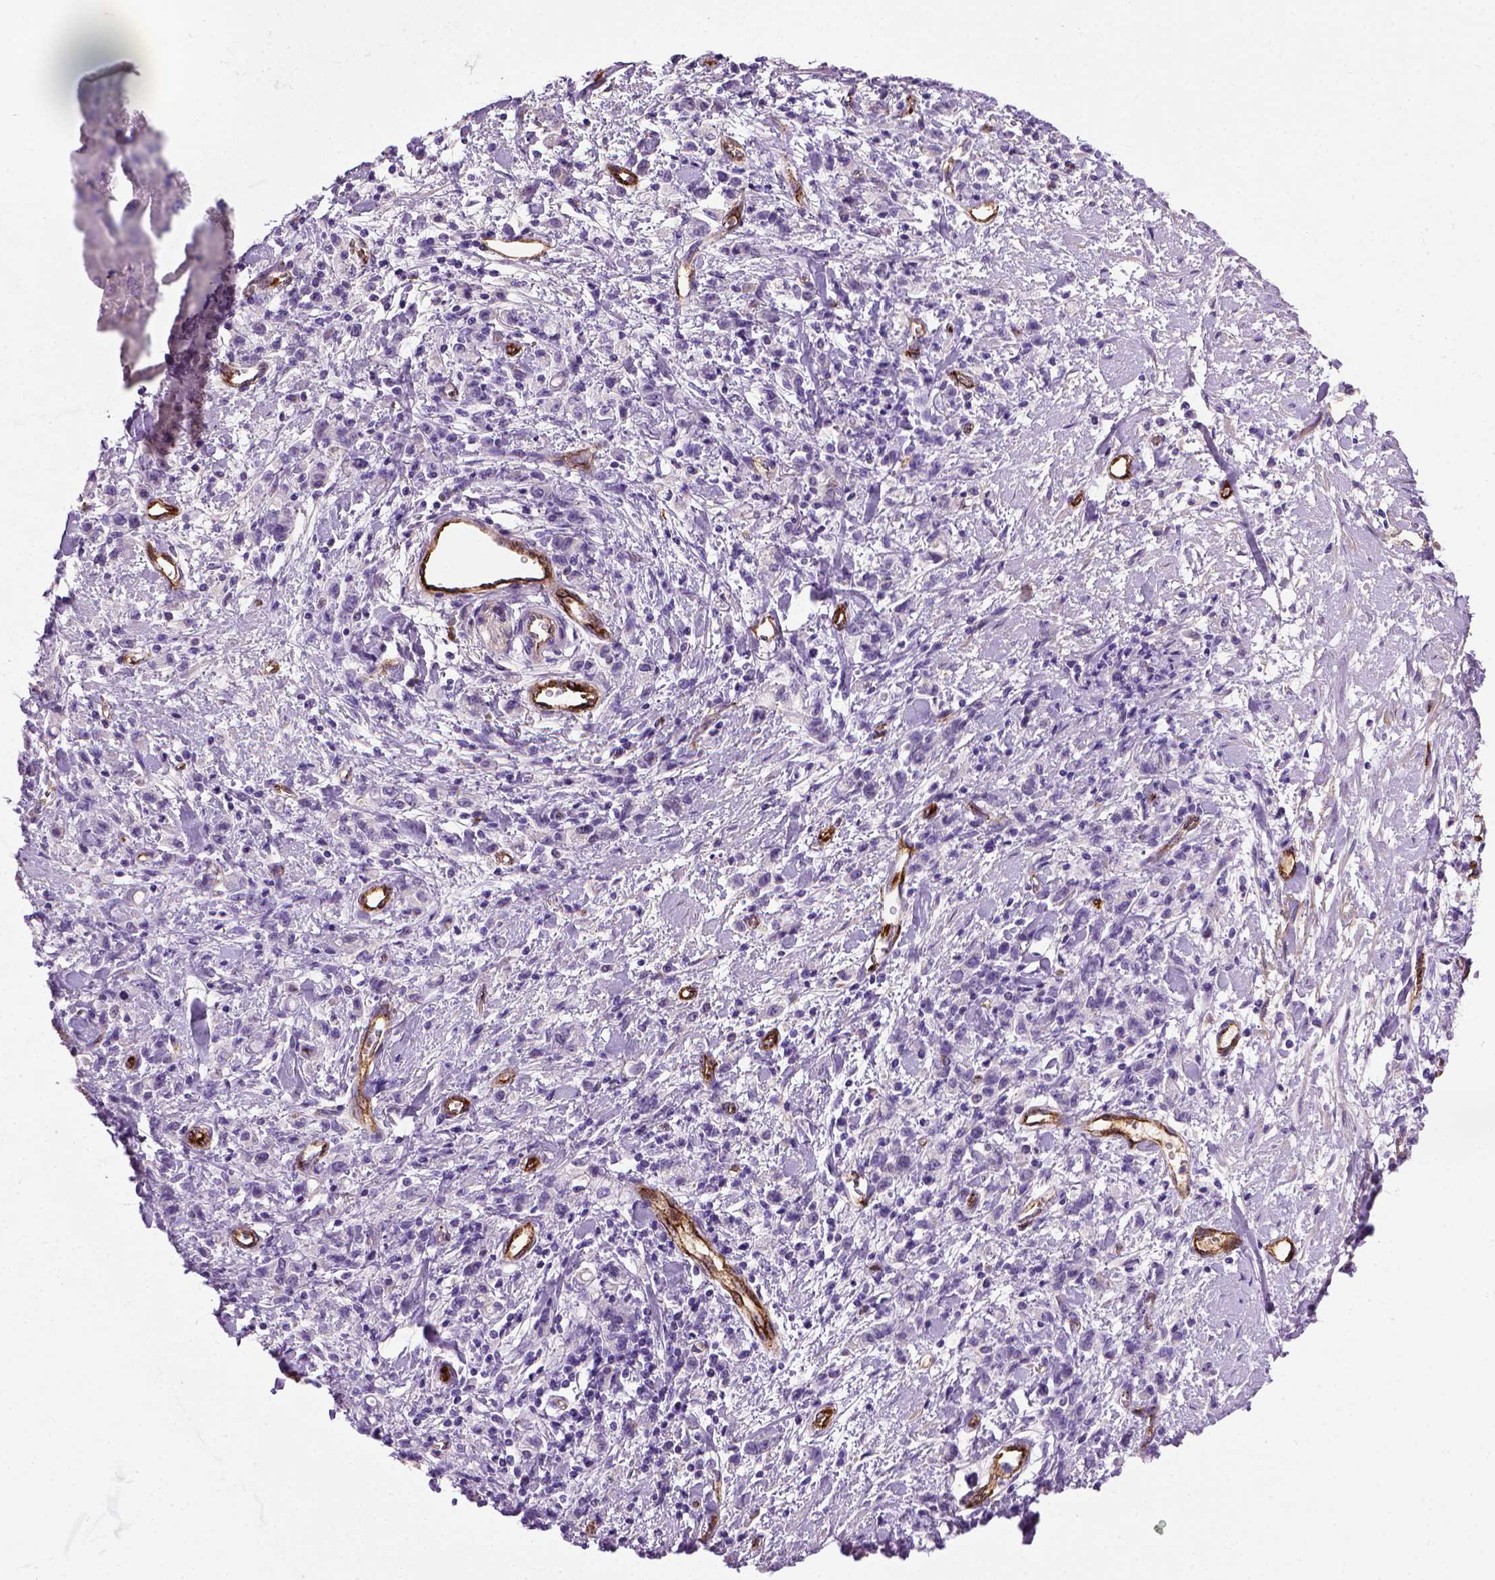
{"staining": {"intensity": "negative", "quantity": "none", "location": "none"}, "tissue": "stomach cancer", "cell_type": "Tumor cells", "image_type": "cancer", "snomed": [{"axis": "morphology", "description": "Adenocarcinoma, NOS"}, {"axis": "topography", "description": "Stomach"}], "caption": "Adenocarcinoma (stomach) was stained to show a protein in brown. There is no significant staining in tumor cells.", "gene": "VWF", "patient": {"sex": "male", "age": 77}}